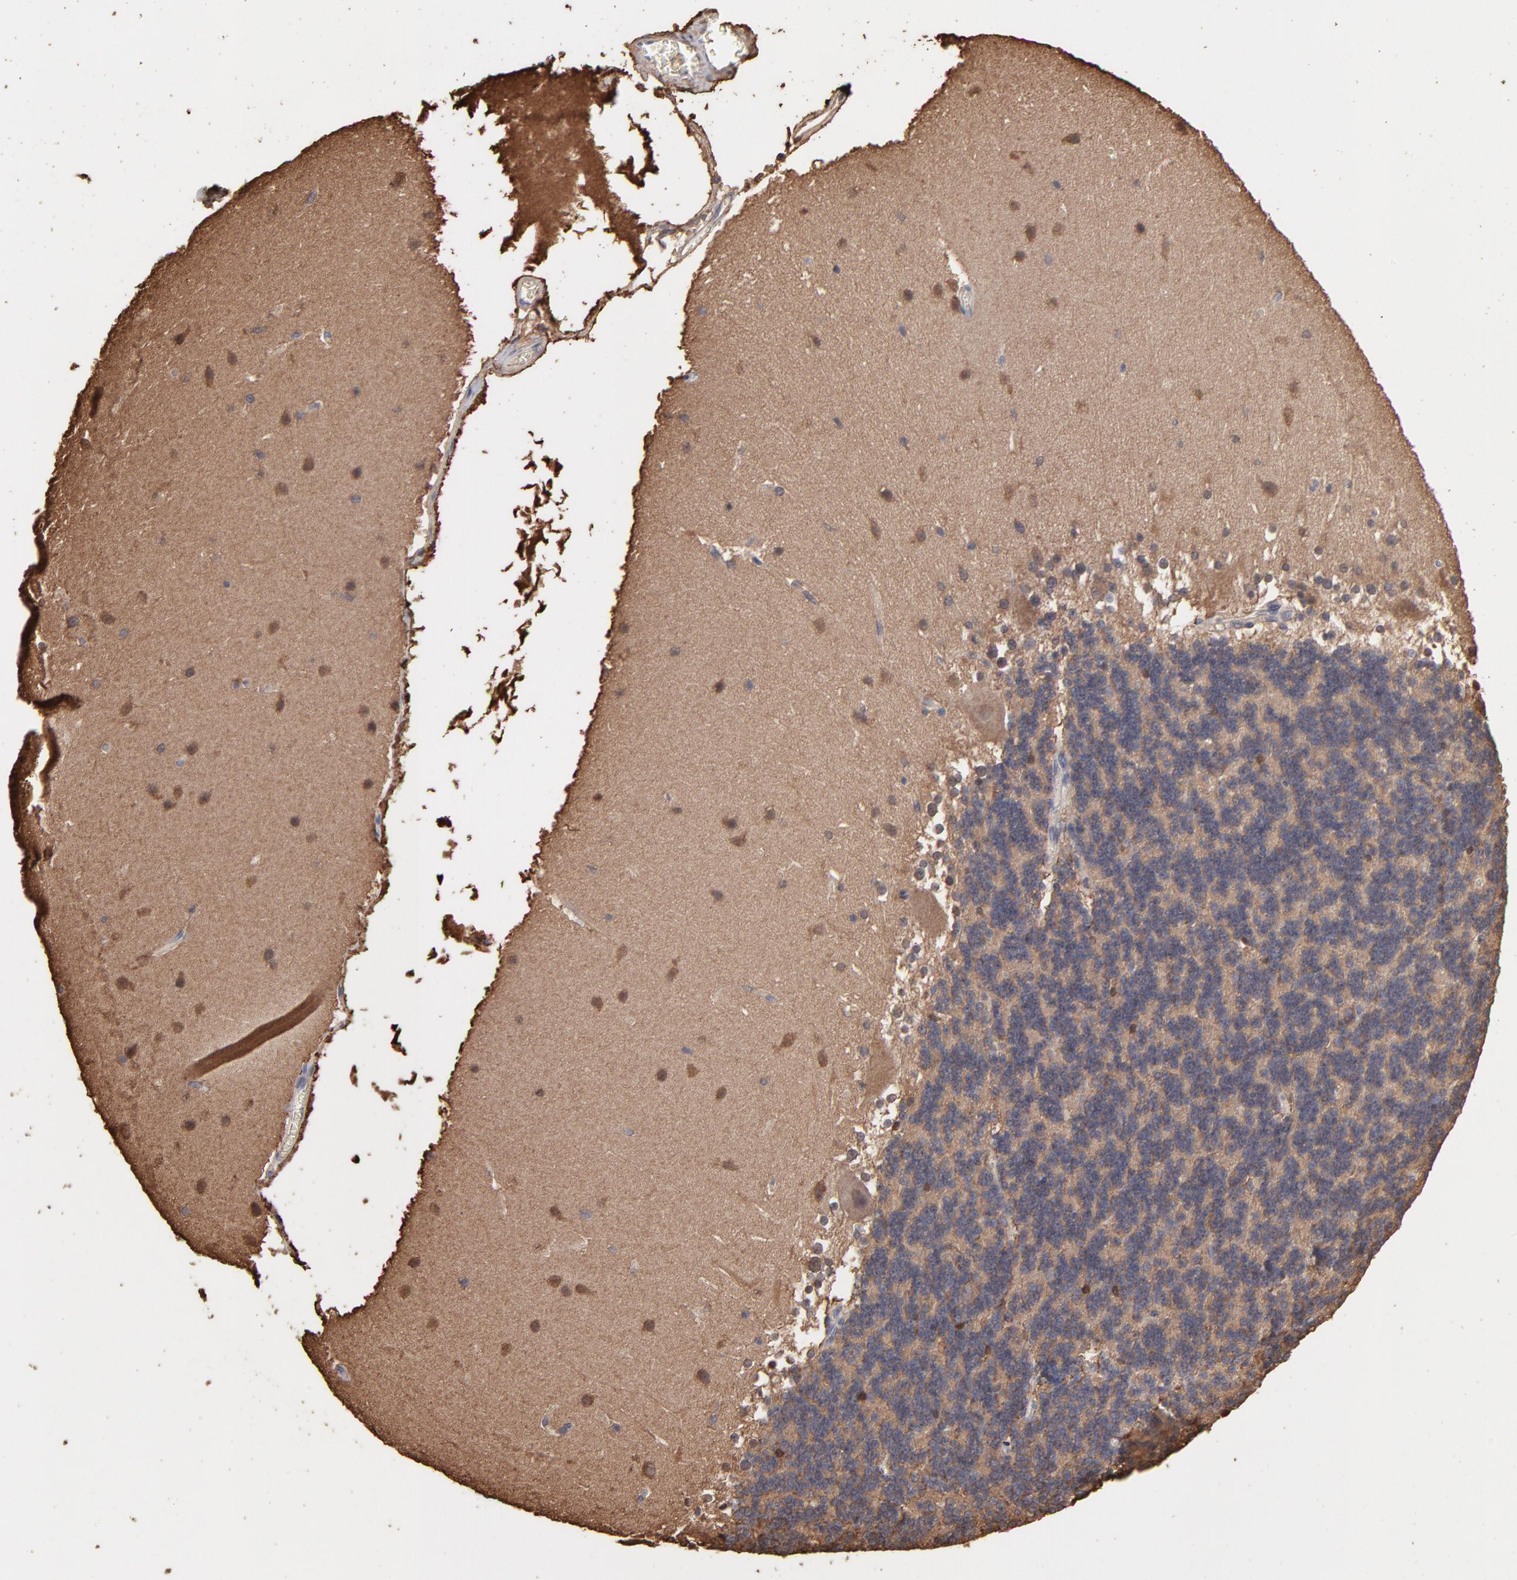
{"staining": {"intensity": "moderate", "quantity": "<25%", "location": "cytoplasmic/membranous"}, "tissue": "cerebellum", "cell_type": "Cells in granular layer", "image_type": "normal", "snomed": [{"axis": "morphology", "description": "Normal tissue, NOS"}, {"axis": "topography", "description": "Cerebellum"}], "caption": "A high-resolution histopathology image shows immunohistochemistry (IHC) staining of unremarkable cerebellum, which reveals moderate cytoplasmic/membranous positivity in about <25% of cells in granular layer.", "gene": "TANGO2", "patient": {"sex": "female", "age": 19}}